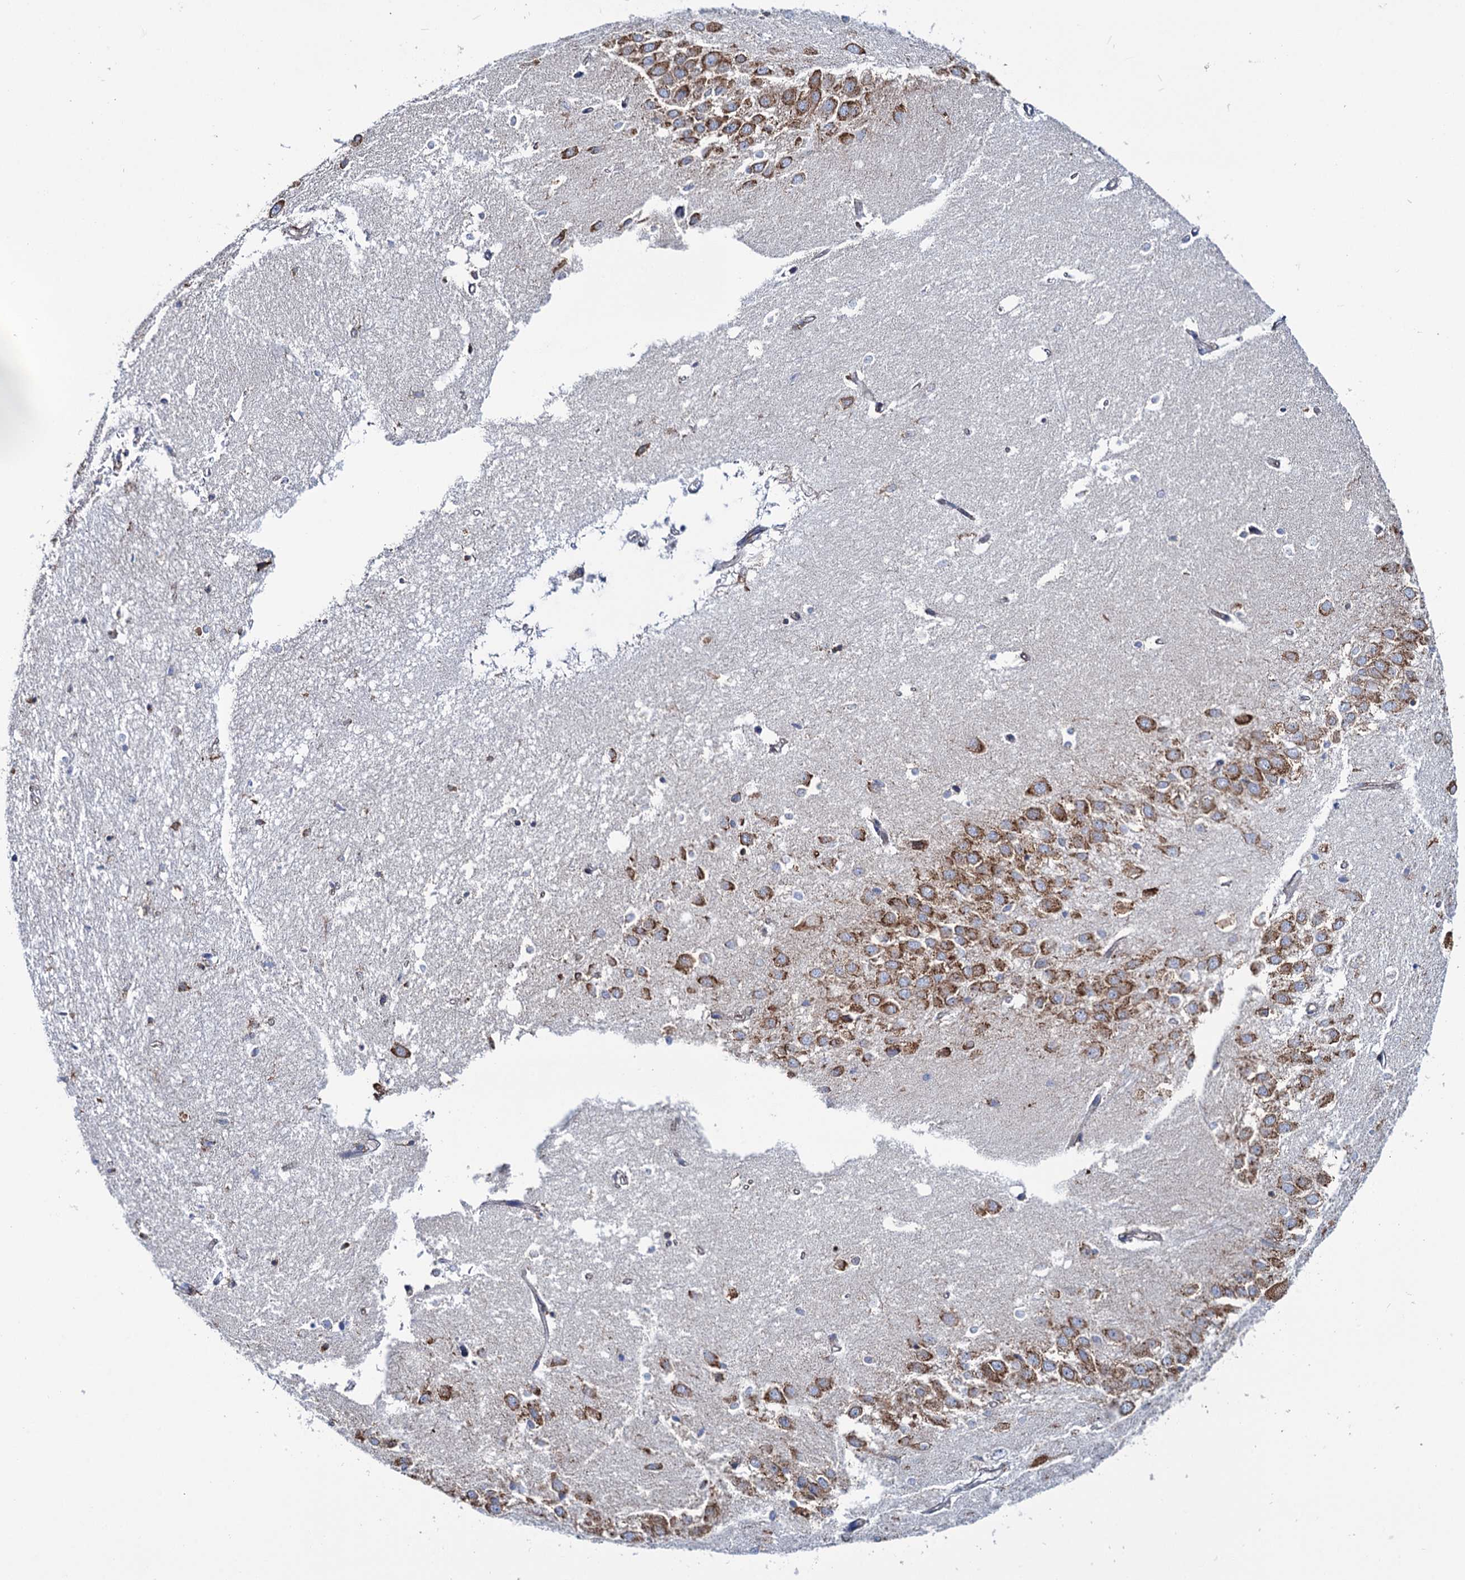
{"staining": {"intensity": "moderate", "quantity": "<25%", "location": "cytoplasmic/membranous"}, "tissue": "hippocampus", "cell_type": "Glial cells", "image_type": "normal", "snomed": [{"axis": "morphology", "description": "Normal tissue, NOS"}, {"axis": "topography", "description": "Hippocampus"}], "caption": "This micrograph demonstrates IHC staining of unremarkable hippocampus, with low moderate cytoplasmic/membranous staining in about <25% of glial cells.", "gene": "SHE", "patient": {"sex": "female", "age": 64}}